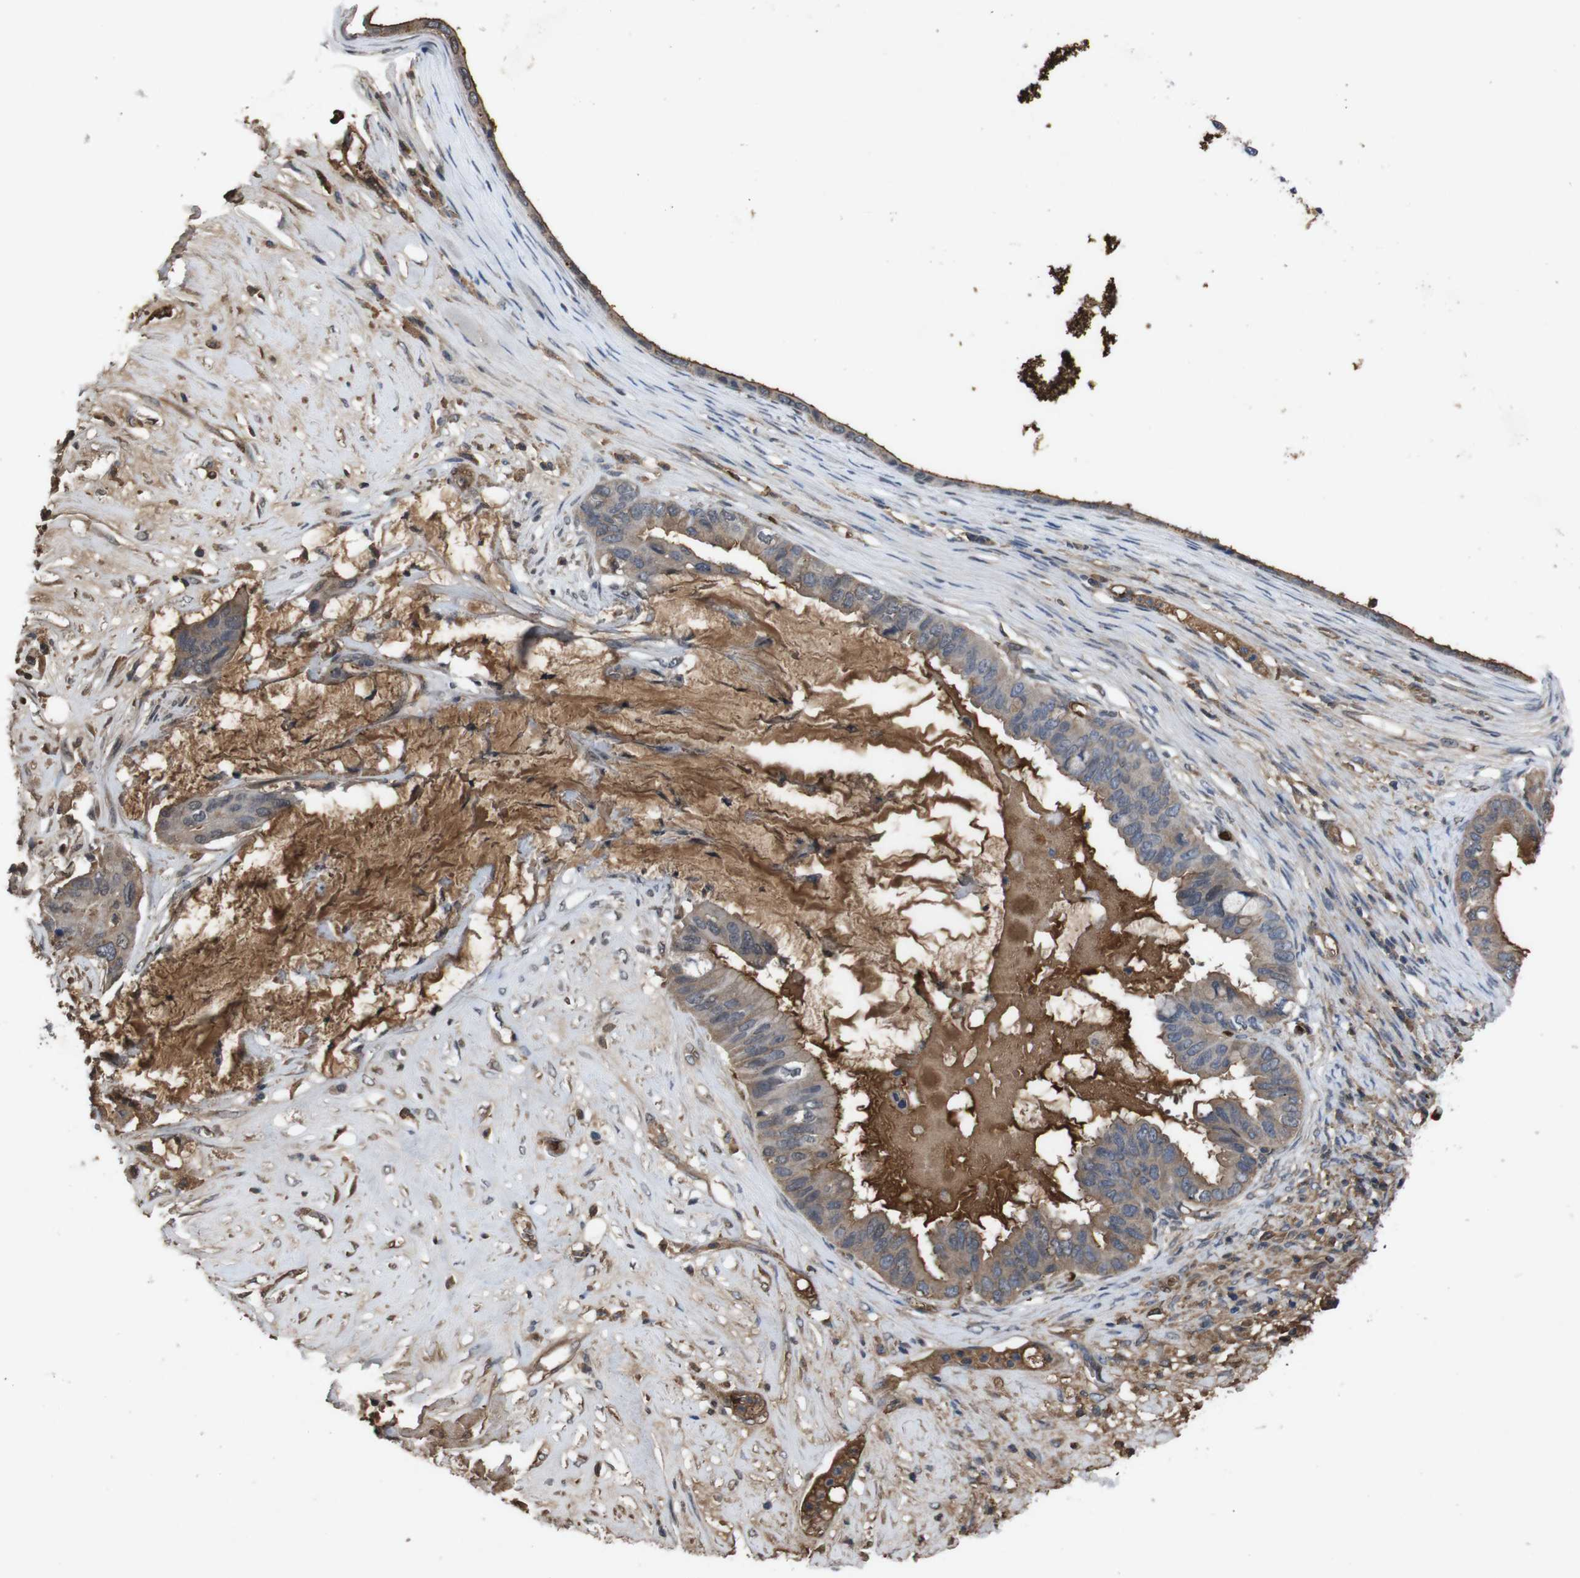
{"staining": {"intensity": "moderate", "quantity": ">75%", "location": "cytoplasmic/membranous"}, "tissue": "ovarian cancer", "cell_type": "Tumor cells", "image_type": "cancer", "snomed": [{"axis": "morphology", "description": "Cystadenocarcinoma, mucinous, NOS"}, {"axis": "topography", "description": "Ovary"}], "caption": "Mucinous cystadenocarcinoma (ovarian) stained with a protein marker exhibits moderate staining in tumor cells.", "gene": "SPTB", "patient": {"sex": "female", "age": 80}}